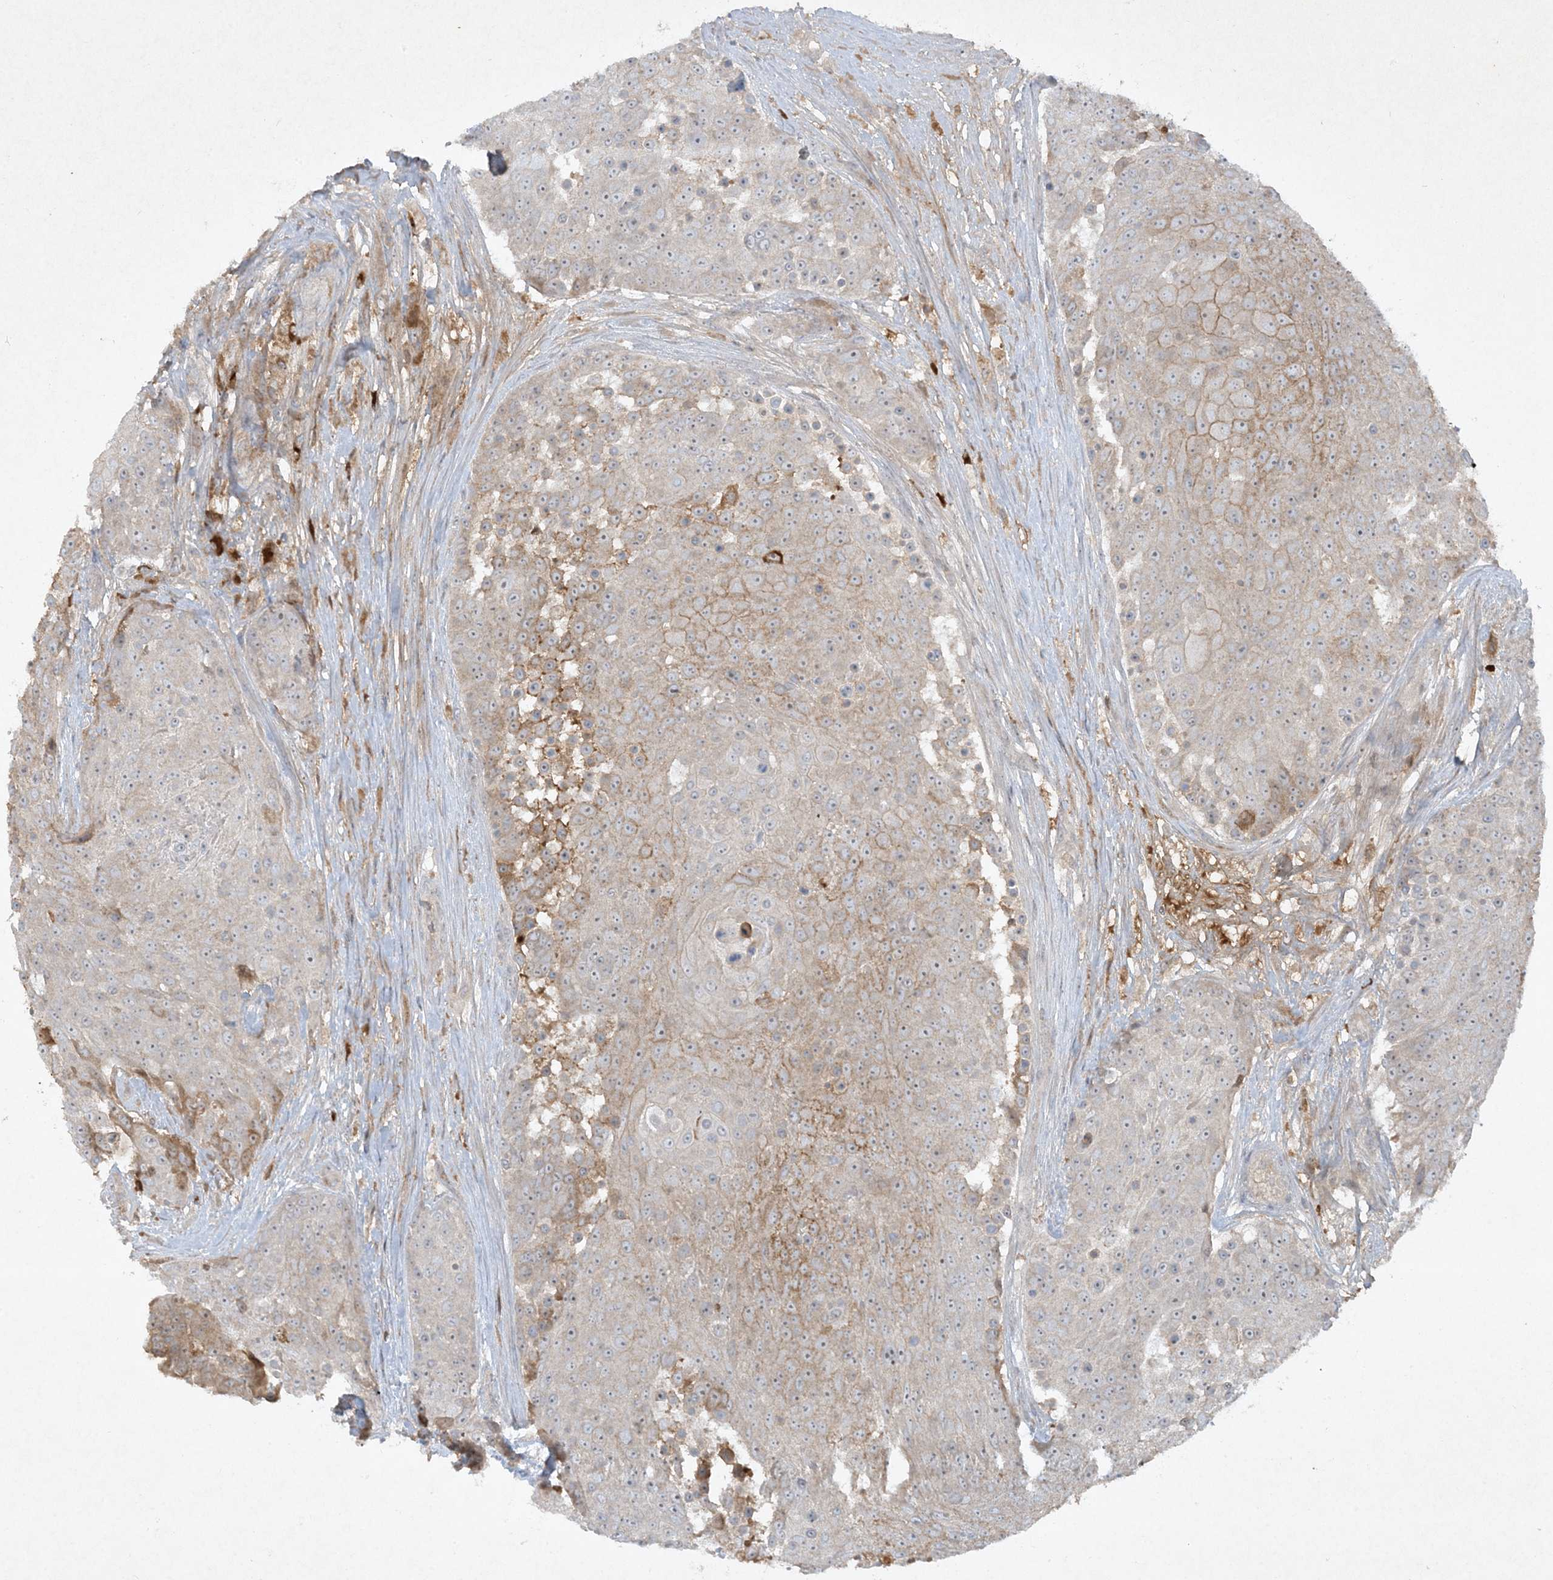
{"staining": {"intensity": "moderate", "quantity": "<25%", "location": "cytoplasmic/membranous"}, "tissue": "urothelial cancer", "cell_type": "Tumor cells", "image_type": "cancer", "snomed": [{"axis": "morphology", "description": "Urothelial carcinoma, High grade"}, {"axis": "topography", "description": "Urinary bladder"}], "caption": "Protein expression analysis of high-grade urothelial carcinoma shows moderate cytoplasmic/membranous staining in approximately <25% of tumor cells.", "gene": "FETUB", "patient": {"sex": "female", "age": 63}}